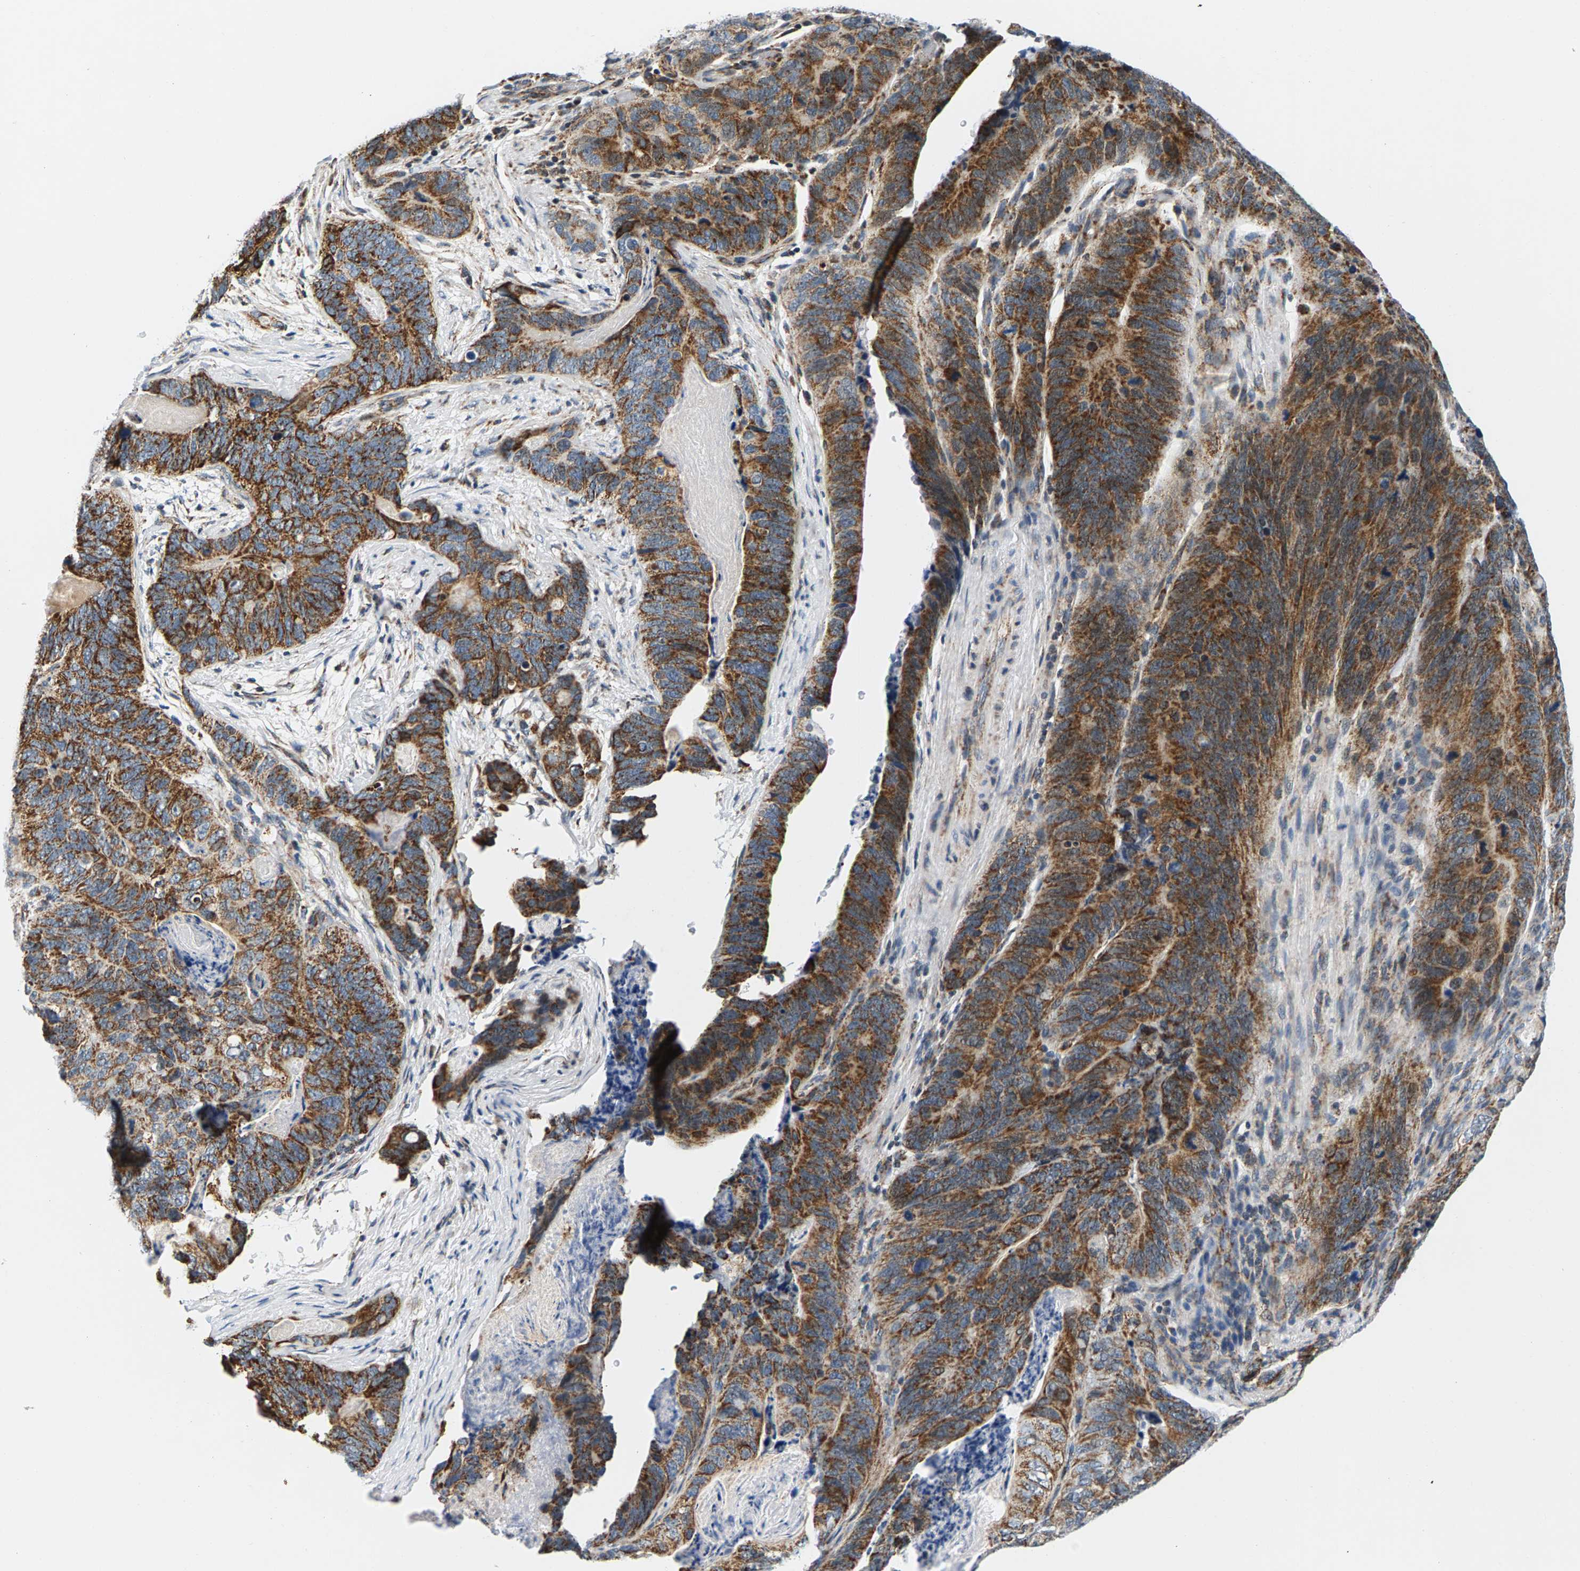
{"staining": {"intensity": "strong", "quantity": ">75%", "location": "cytoplasmic/membranous"}, "tissue": "stomach cancer", "cell_type": "Tumor cells", "image_type": "cancer", "snomed": [{"axis": "morphology", "description": "Normal tissue, NOS"}, {"axis": "morphology", "description": "Adenocarcinoma, NOS"}, {"axis": "topography", "description": "Stomach"}], "caption": "Brown immunohistochemical staining in stomach cancer (adenocarcinoma) reveals strong cytoplasmic/membranous staining in approximately >75% of tumor cells. (Stains: DAB in brown, nuclei in blue, Microscopy: brightfield microscopy at high magnification).", "gene": "PDE1A", "patient": {"sex": "female", "age": 89}}